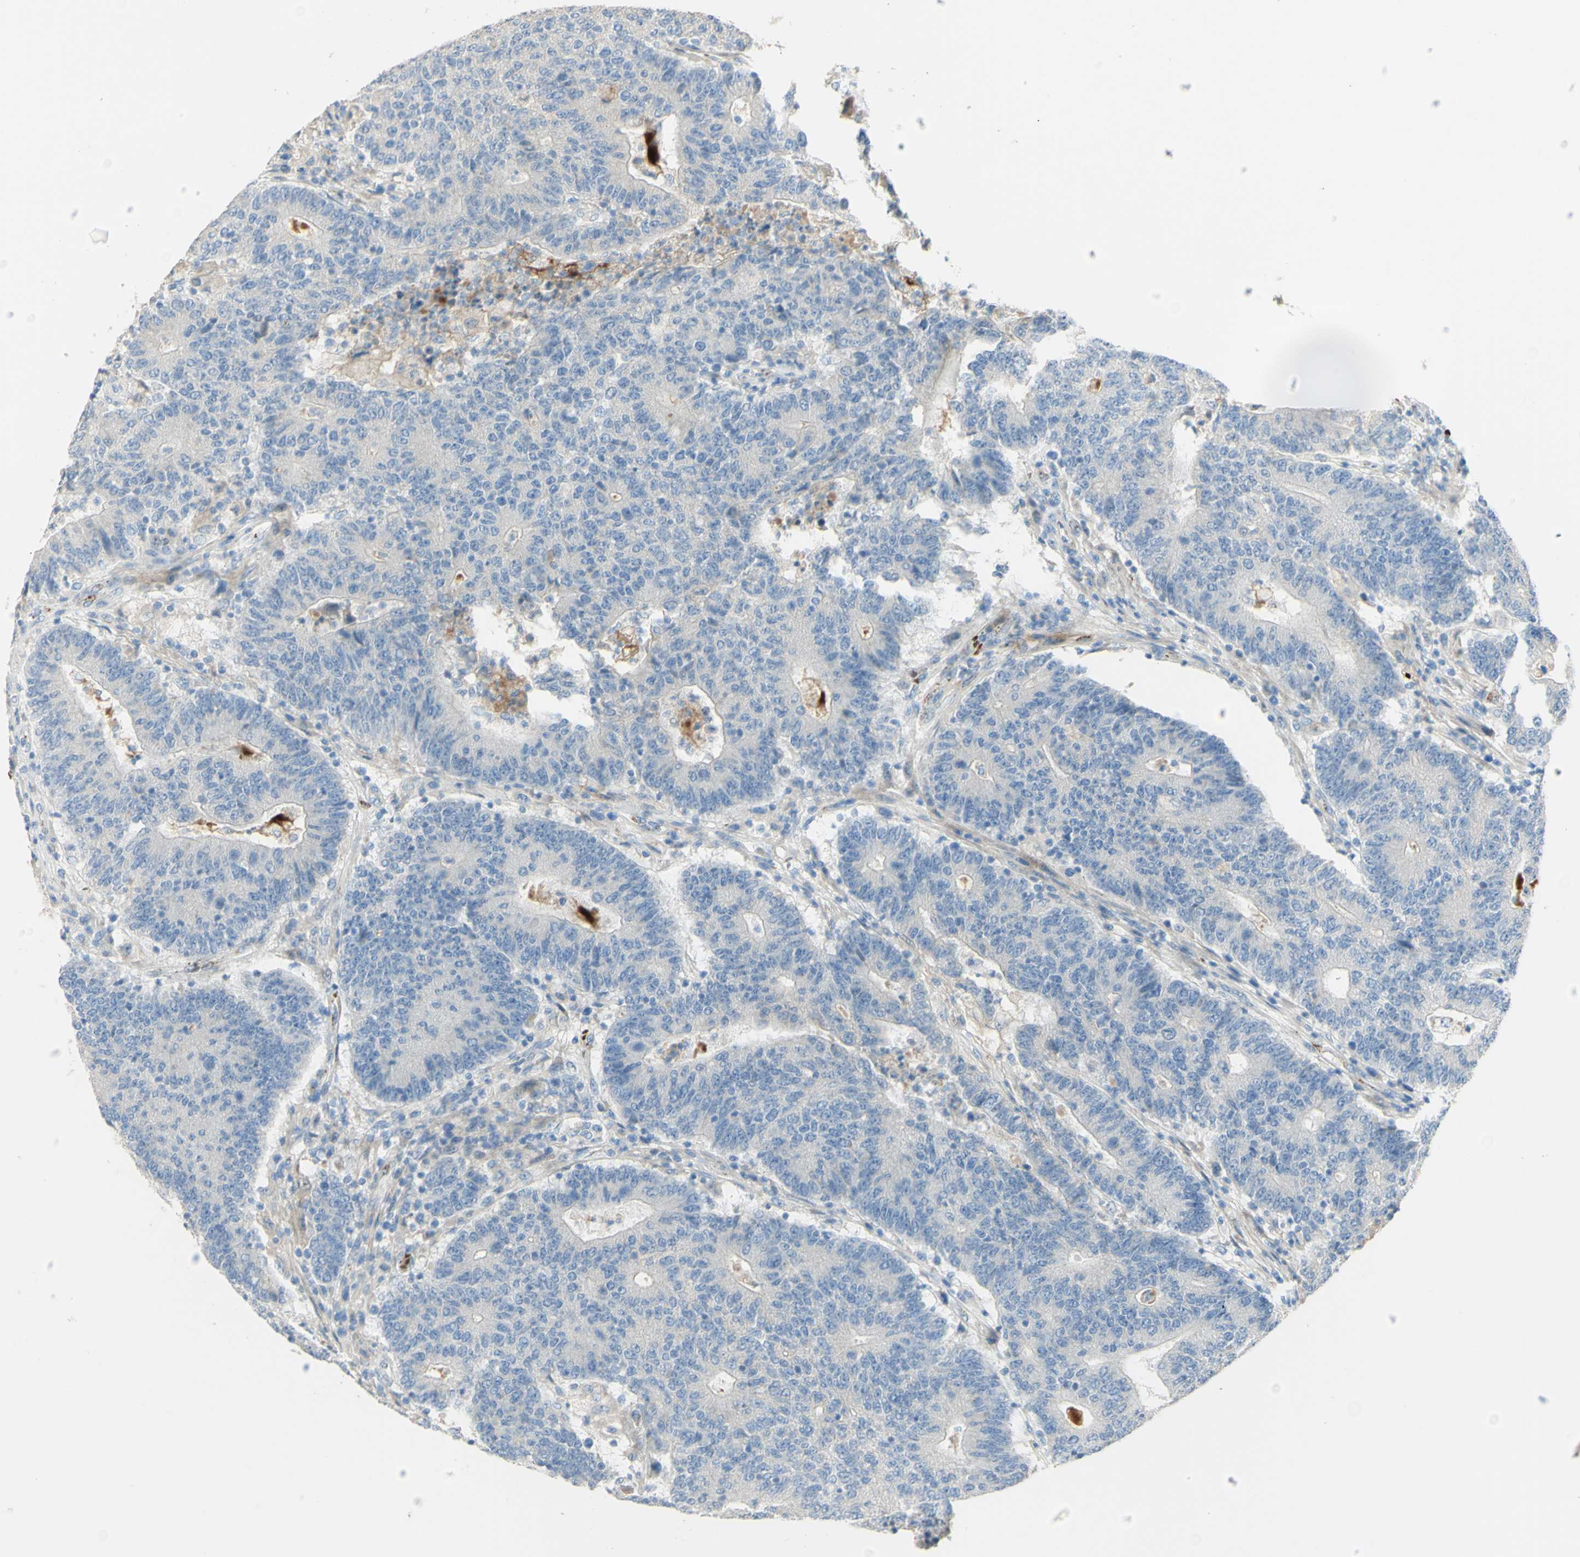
{"staining": {"intensity": "negative", "quantity": "none", "location": "none"}, "tissue": "colorectal cancer", "cell_type": "Tumor cells", "image_type": "cancer", "snomed": [{"axis": "morphology", "description": "Normal tissue, NOS"}, {"axis": "morphology", "description": "Adenocarcinoma, NOS"}, {"axis": "topography", "description": "Colon"}], "caption": "Colorectal adenocarcinoma was stained to show a protein in brown. There is no significant positivity in tumor cells. The staining was performed using DAB to visualize the protein expression in brown, while the nuclei were stained in blue with hematoxylin (Magnification: 20x).", "gene": "GAN", "patient": {"sex": "female", "age": 75}}